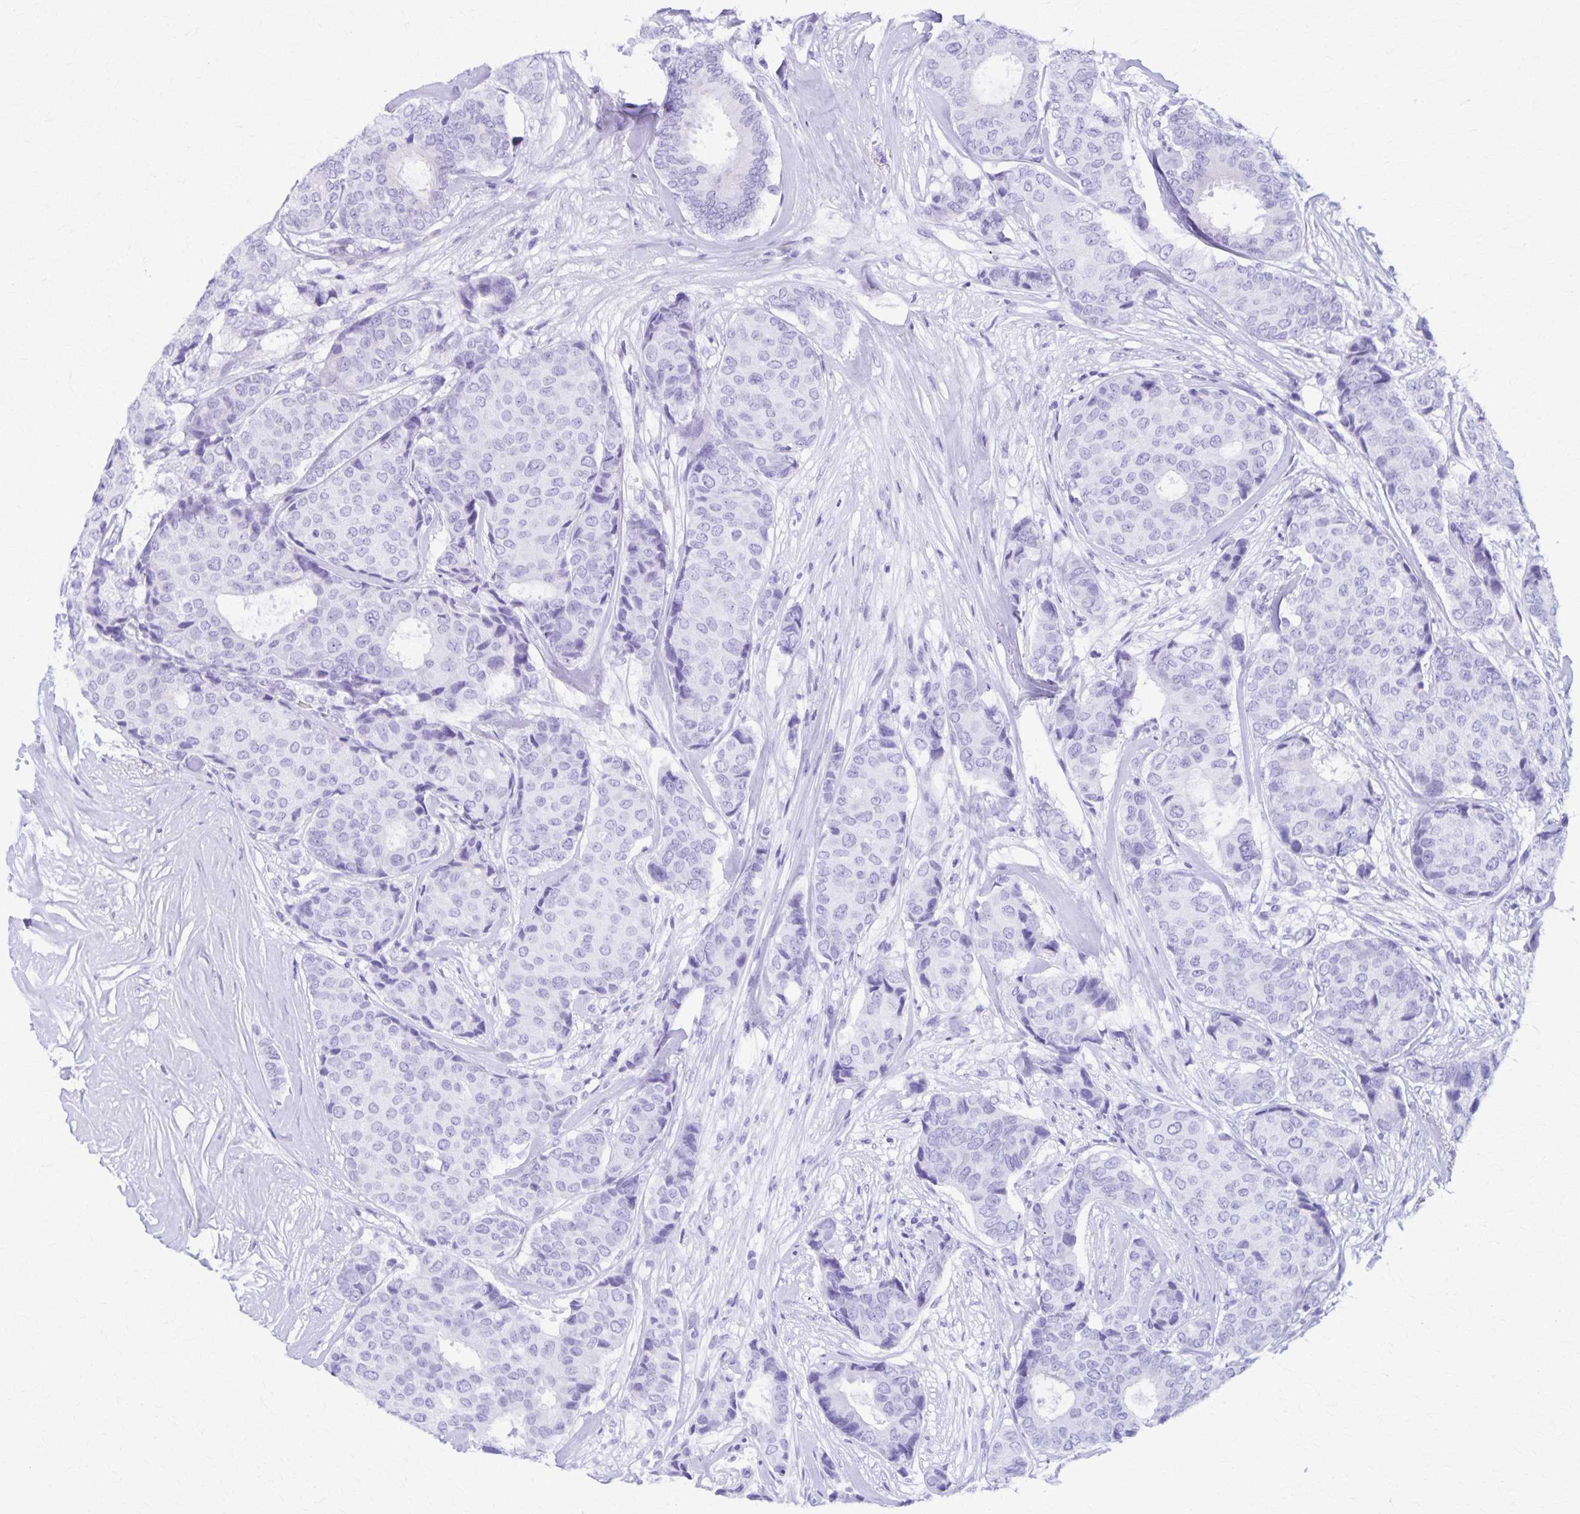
{"staining": {"intensity": "negative", "quantity": "none", "location": "none"}, "tissue": "breast cancer", "cell_type": "Tumor cells", "image_type": "cancer", "snomed": [{"axis": "morphology", "description": "Duct carcinoma"}, {"axis": "topography", "description": "Breast"}], "caption": "This is an immunohistochemistry photomicrograph of breast infiltrating ductal carcinoma. There is no staining in tumor cells.", "gene": "DEFA5", "patient": {"sex": "female", "age": 75}}